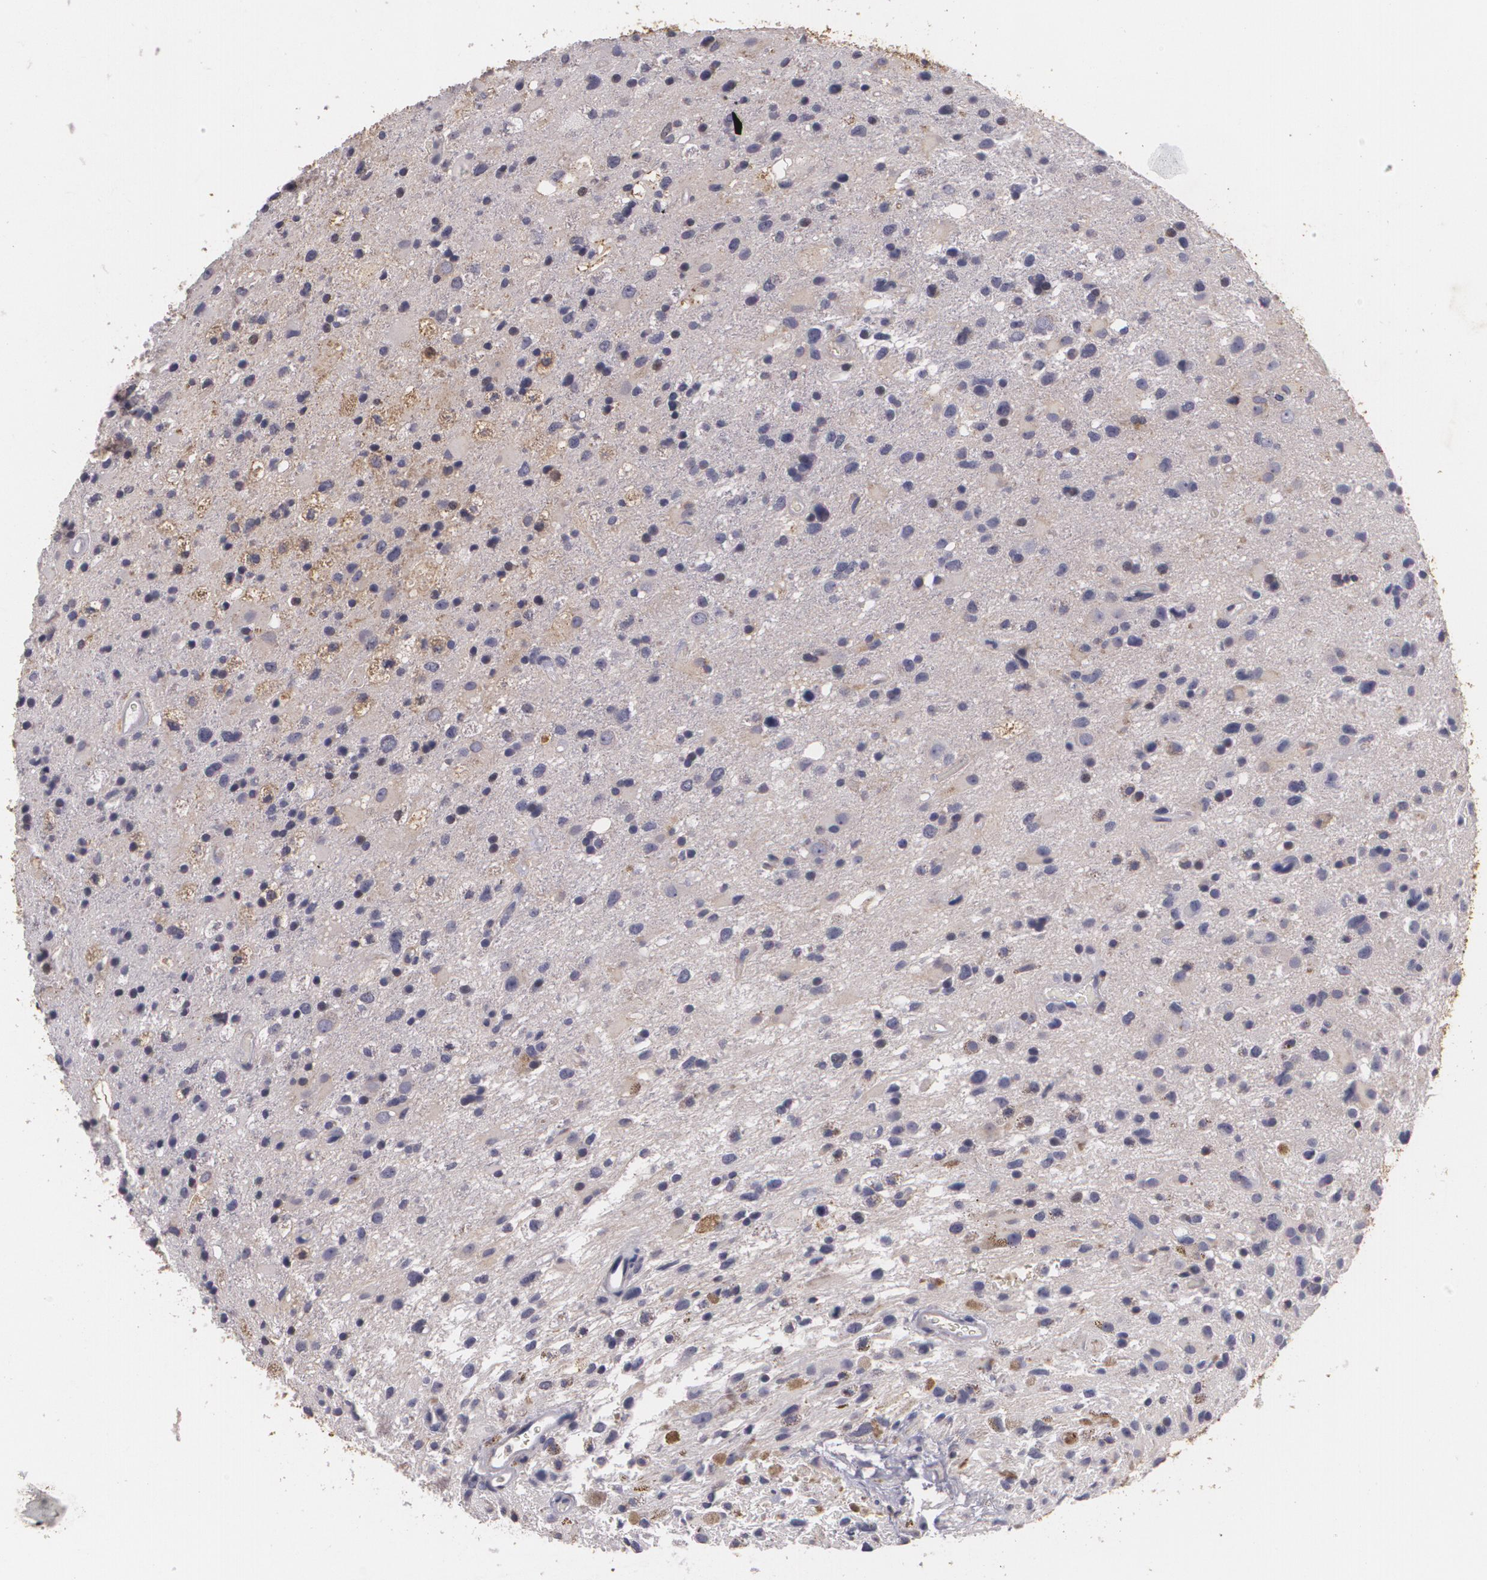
{"staining": {"intensity": "weak", "quantity": "25%-75%", "location": "cytoplasmic/membranous,nuclear"}, "tissue": "glioma", "cell_type": "Tumor cells", "image_type": "cancer", "snomed": [{"axis": "morphology", "description": "Glioma, malignant, High grade"}, {"axis": "topography", "description": "Brain"}], "caption": "The histopathology image exhibits immunohistochemical staining of malignant high-grade glioma. There is weak cytoplasmic/membranous and nuclear staining is present in about 25%-75% of tumor cells. The staining was performed using DAB to visualize the protein expression in brown, while the nuclei were stained in blue with hematoxylin (Magnification: 20x).", "gene": "KCNA4", "patient": {"sex": "male", "age": 48}}